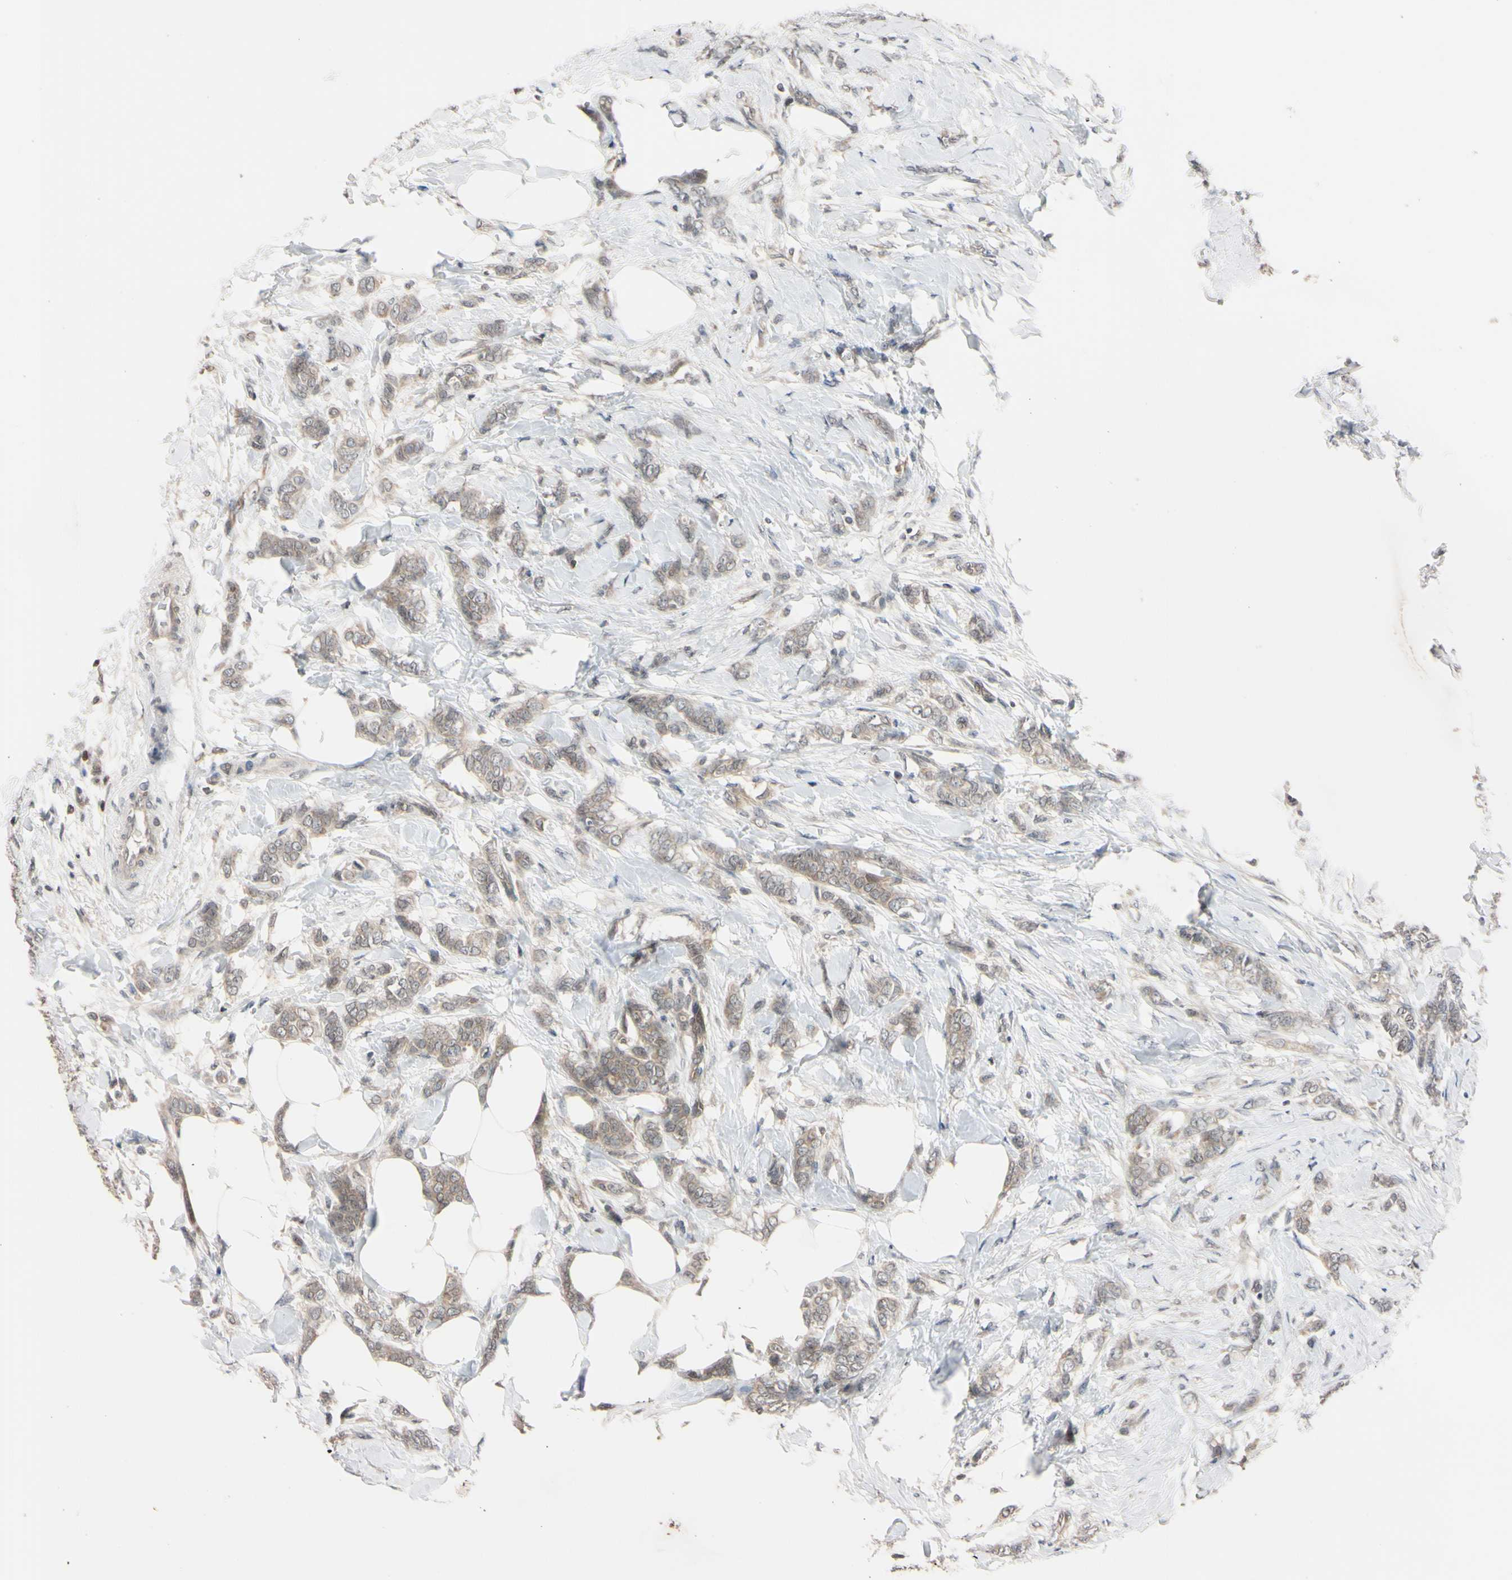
{"staining": {"intensity": "weak", "quantity": "25%-75%", "location": "cytoplasmic/membranous"}, "tissue": "breast cancer", "cell_type": "Tumor cells", "image_type": "cancer", "snomed": [{"axis": "morphology", "description": "Lobular carcinoma, in situ"}, {"axis": "morphology", "description": "Lobular carcinoma"}, {"axis": "topography", "description": "Breast"}], "caption": "A low amount of weak cytoplasmic/membranous staining is present in approximately 25%-75% of tumor cells in breast lobular carcinoma in situ tissue.", "gene": "UBE2I", "patient": {"sex": "female", "age": 41}}